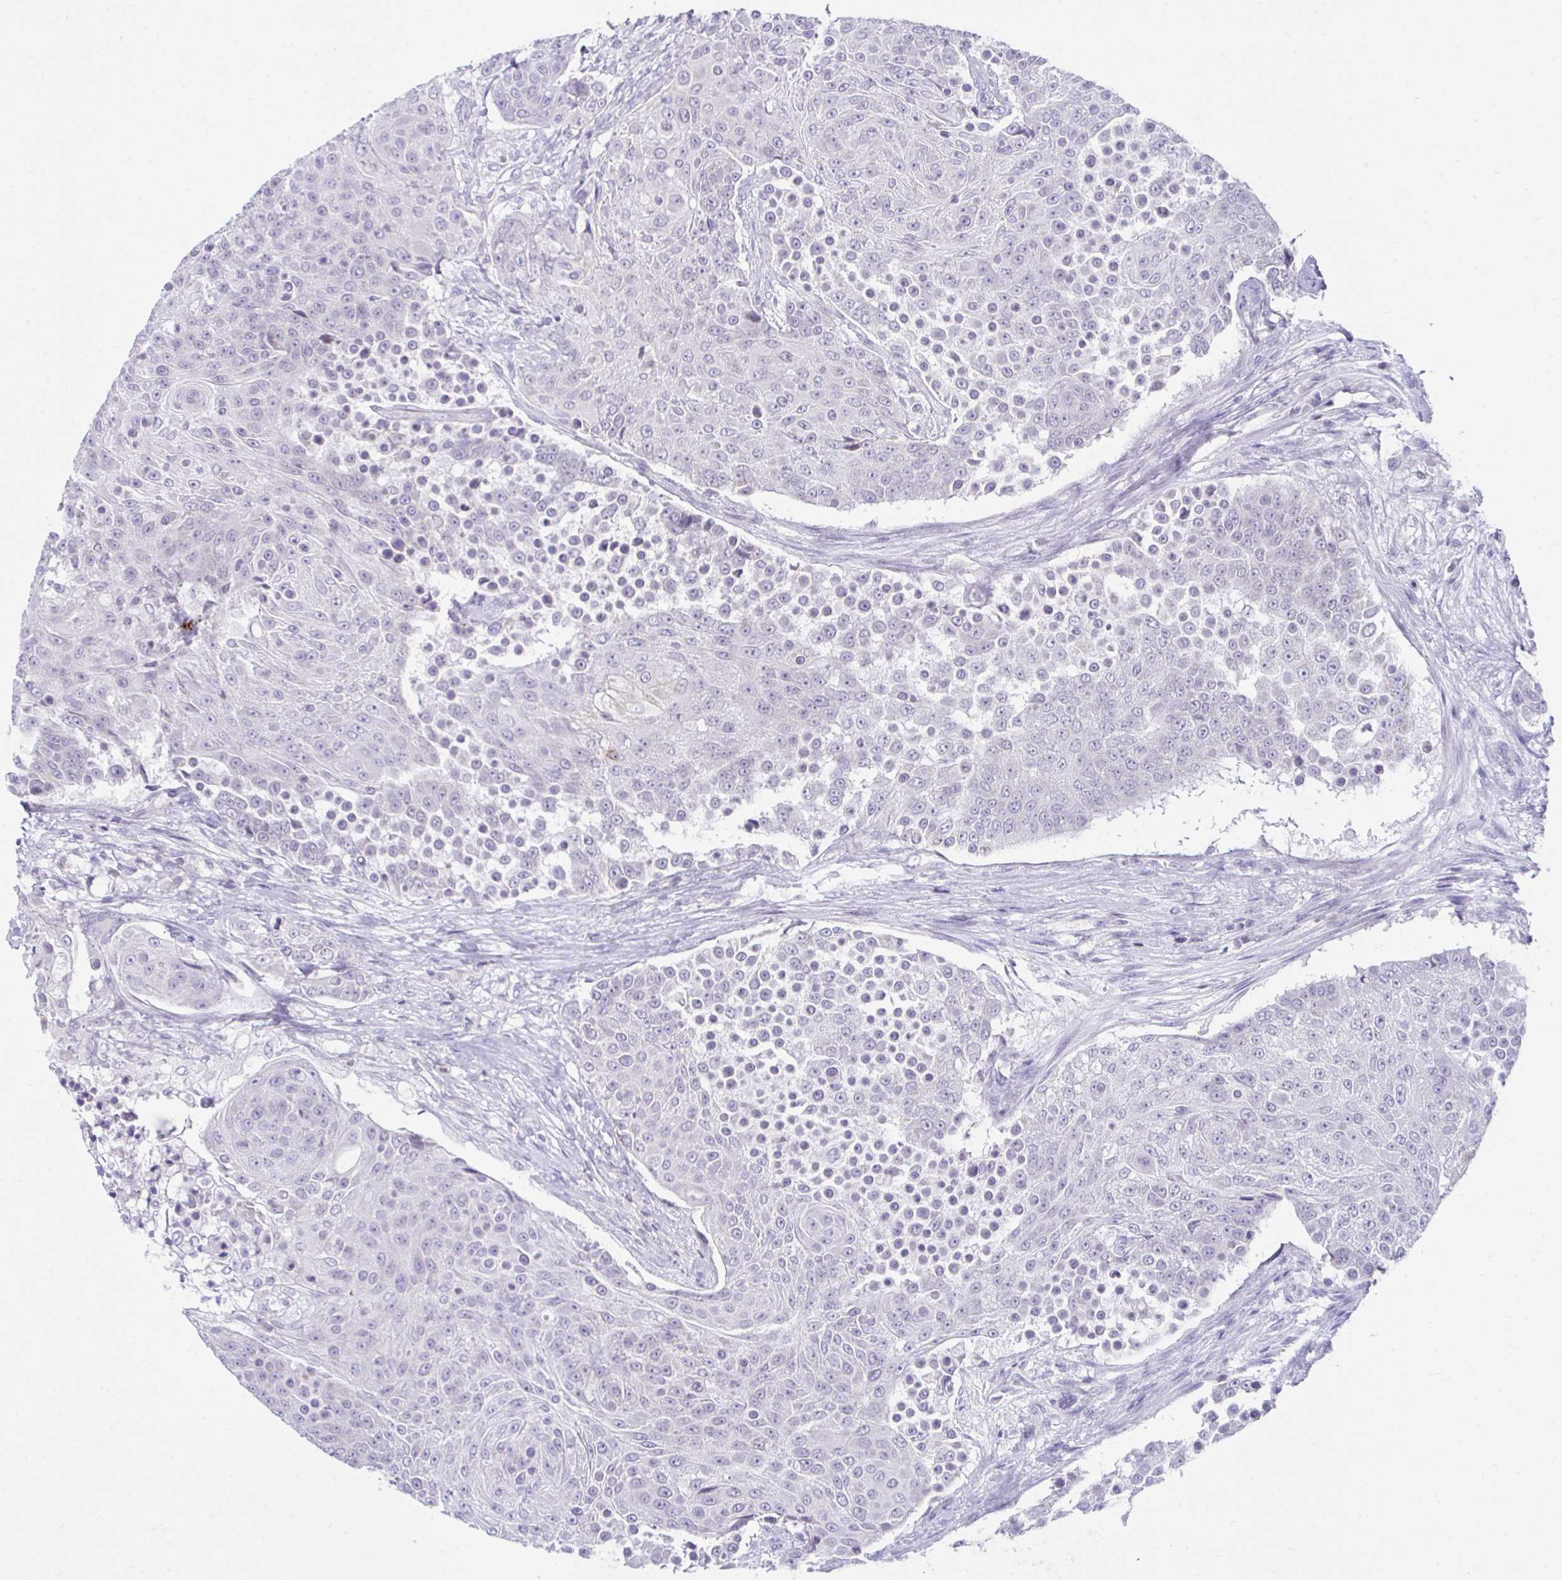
{"staining": {"intensity": "negative", "quantity": "none", "location": "none"}, "tissue": "urothelial cancer", "cell_type": "Tumor cells", "image_type": "cancer", "snomed": [{"axis": "morphology", "description": "Urothelial carcinoma, High grade"}, {"axis": "topography", "description": "Urinary bladder"}], "caption": "This is a photomicrograph of immunohistochemistry (IHC) staining of urothelial cancer, which shows no positivity in tumor cells.", "gene": "OR7A5", "patient": {"sex": "female", "age": 63}}